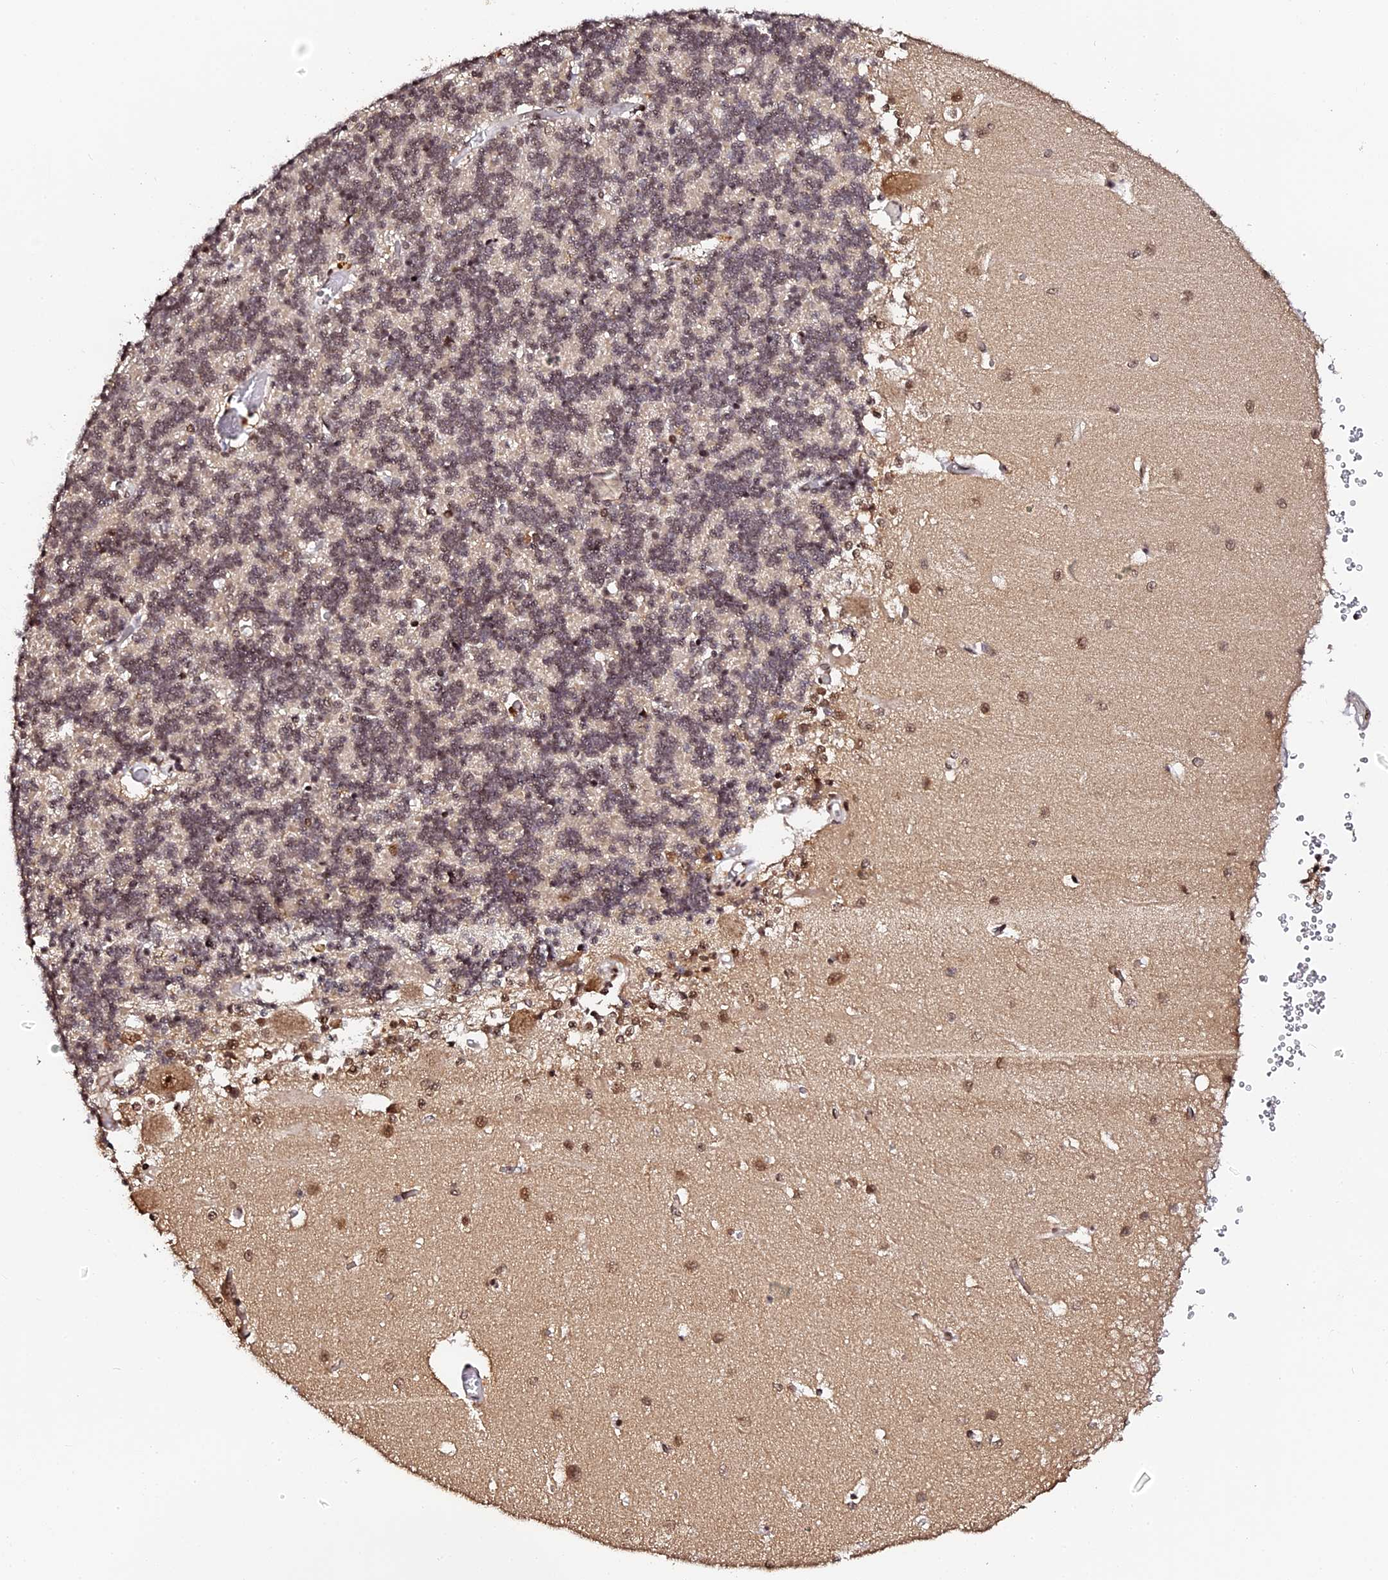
{"staining": {"intensity": "moderate", "quantity": "25%-75%", "location": "cytoplasmic/membranous,nuclear"}, "tissue": "cerebellum", "cell_type": "Cells in granular layer", "image_type": "normal", "snomed": [{"axis": "morphology", "description": "Normal tissue, NOS"}, {"axis": "topography", "description": "Cerebellum"}], "caption": "Cells in granular layer display moderate cytoplasmic/membranous,nuclear positivity in approximately 25%-75% of cells in benign cerebellum. Using DAB (brown) and hematoxylin (blue) stains, captured at high magnification using brightfield microscopy.", "gene": "MCRS1", "patient": {"sex": "male", "age": 37}}